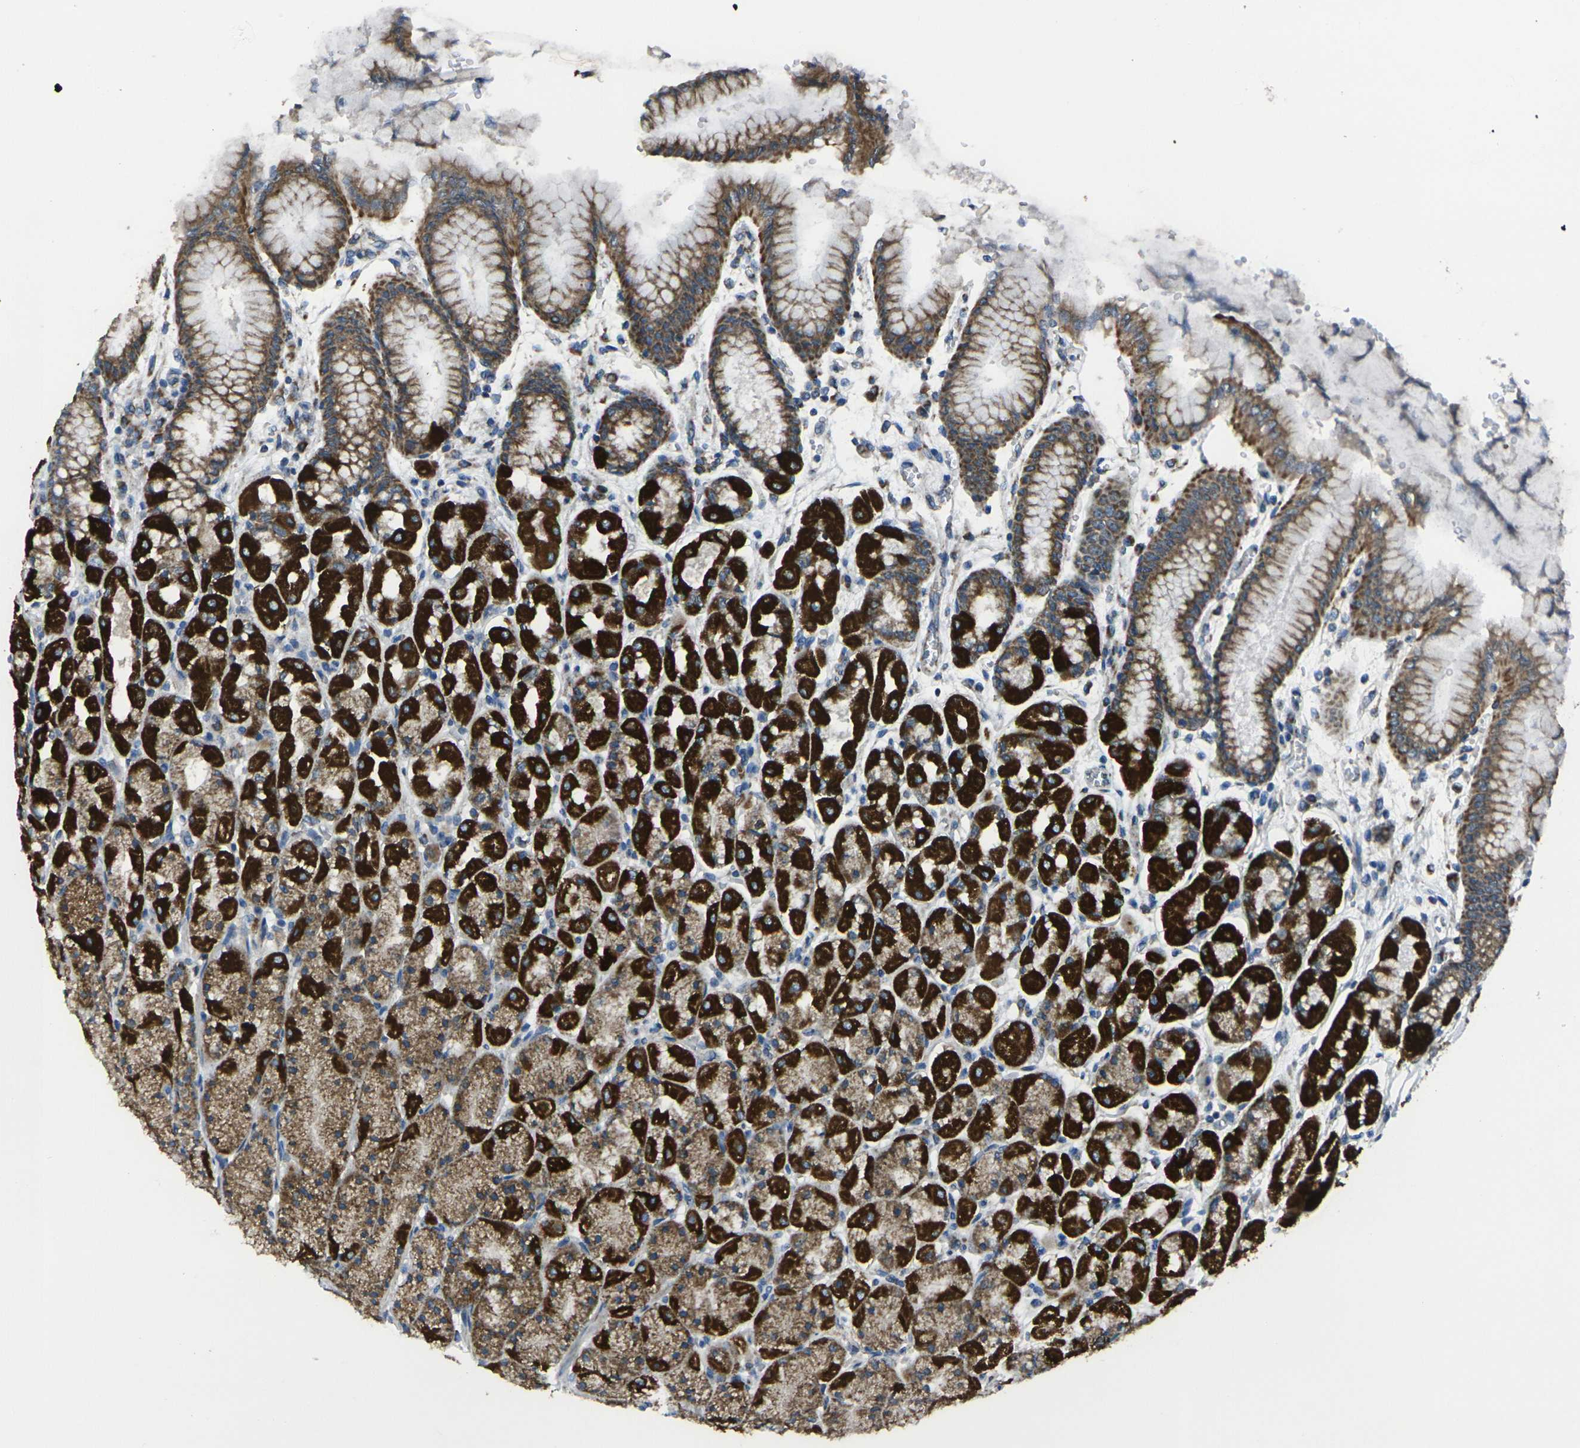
{"staining": {"intensity": "strong", "quantity": ">75%", "location": "cytoplasmic/membranous"}, "tissue": "stomach", "cell_type": "Glandular cells", "image_type": "normal", "snomed": [{"axis": "morphology", "description": "Normal tissue, NOS"}, {"axis": "topography", "description": "Stomach, upper"}], "caption": "Strong cytoplasmic/membranous protein expression is present in approximately >75% of glandular cells in stomach.", "gene": "TMEM120B", "patient": {"sex": "female", "age": 56}}